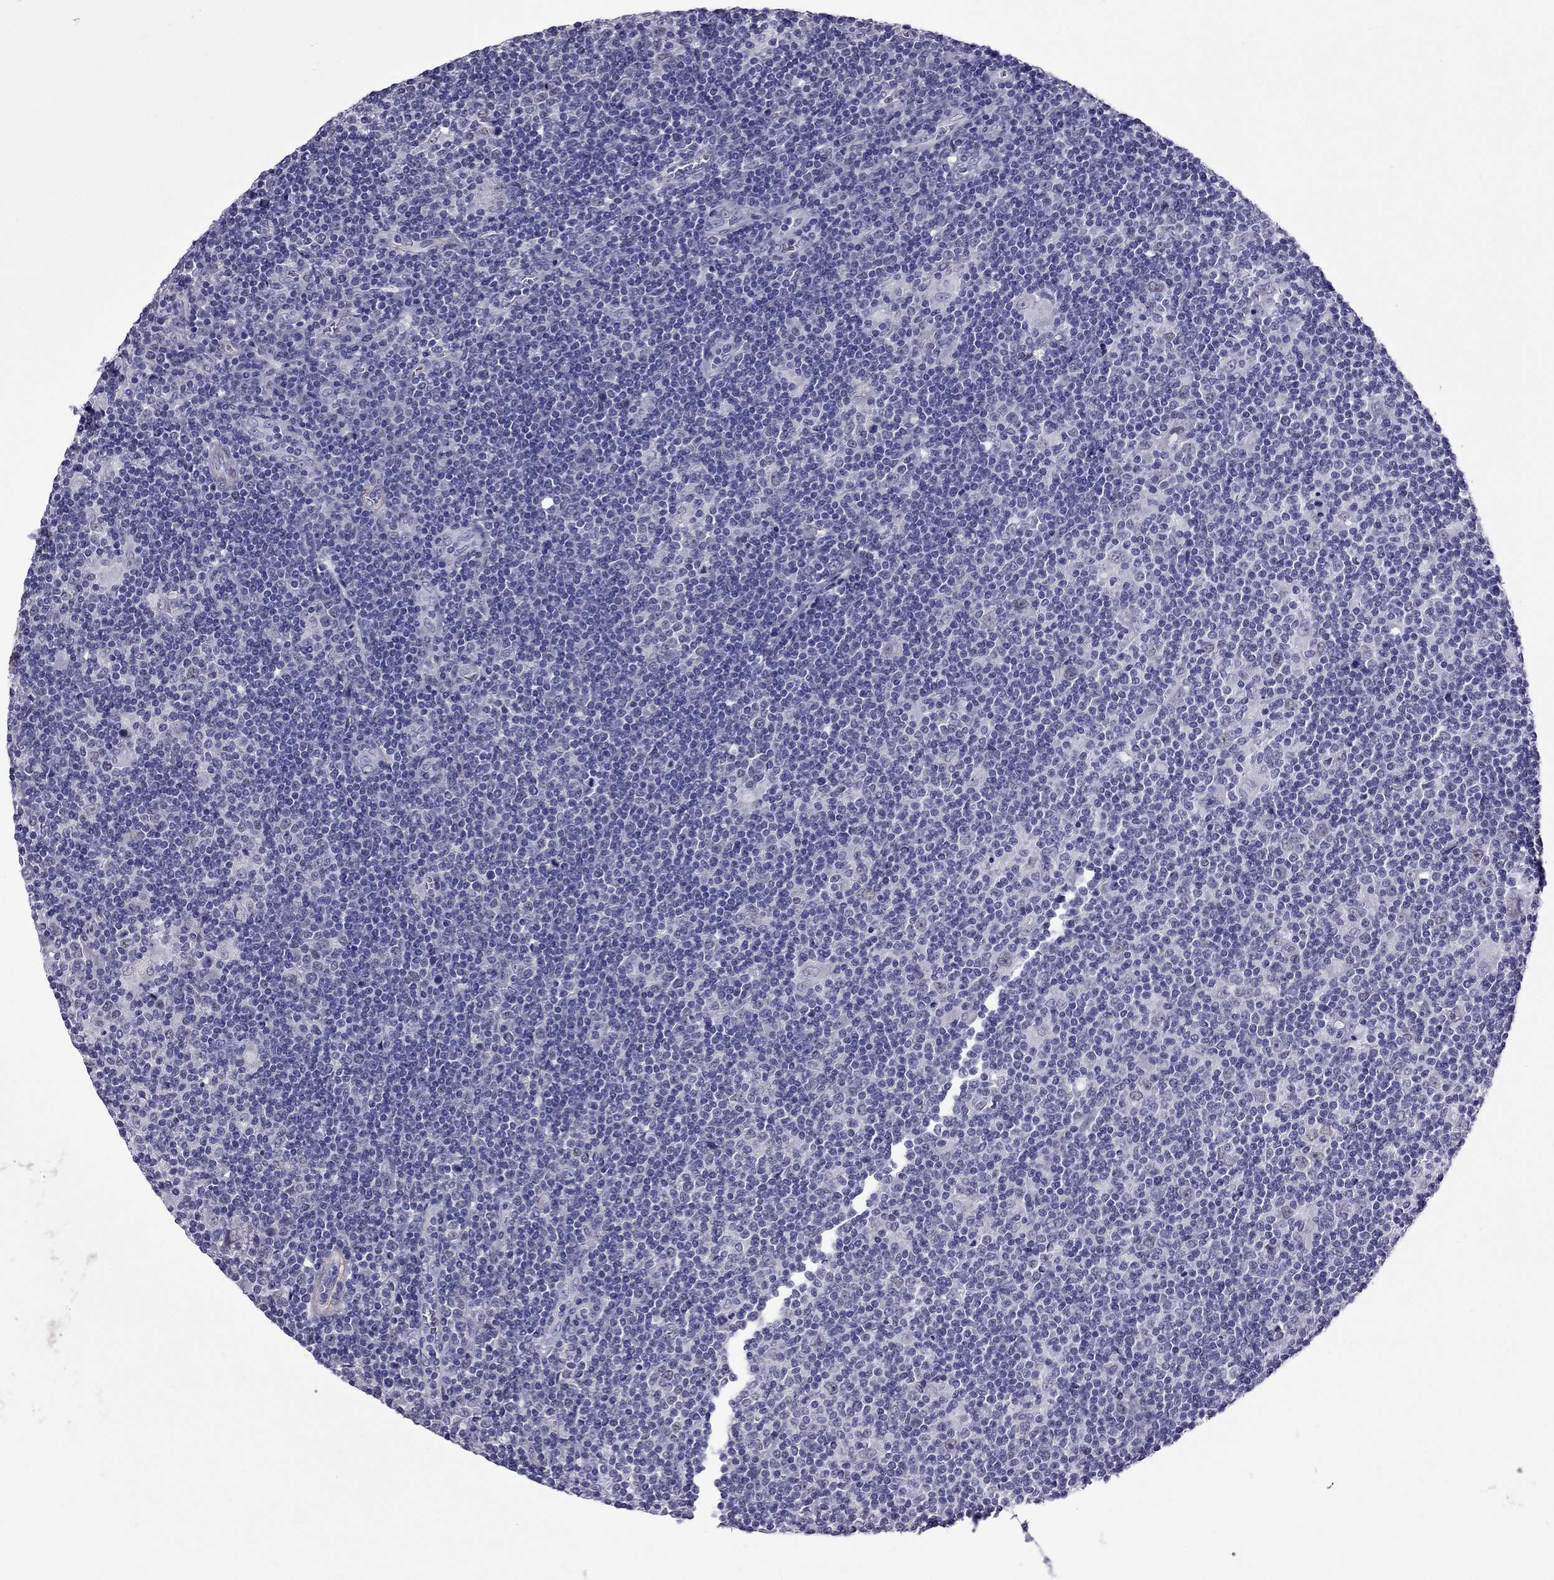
{"staining": {"intensity": "negative", "quantity": "none", "location": "none"}, "tissue": "lymphoma", "cell_type": "Tumor cells", "image_type": "cancer", "snomed": [{"axis": "morphology", "description": "Hodgkin's disease, NOS"}, {"axis": "topography", "description": "Lymph node"}], "caption": "The micrograph exhibits no staining of tumor cells in lymphoma. (DAB immunohistochemistry visualized using brightfield microscopy, high magnification).", "gene": "CHRNA5", "patient": {"sex": "male", "age": 40}}